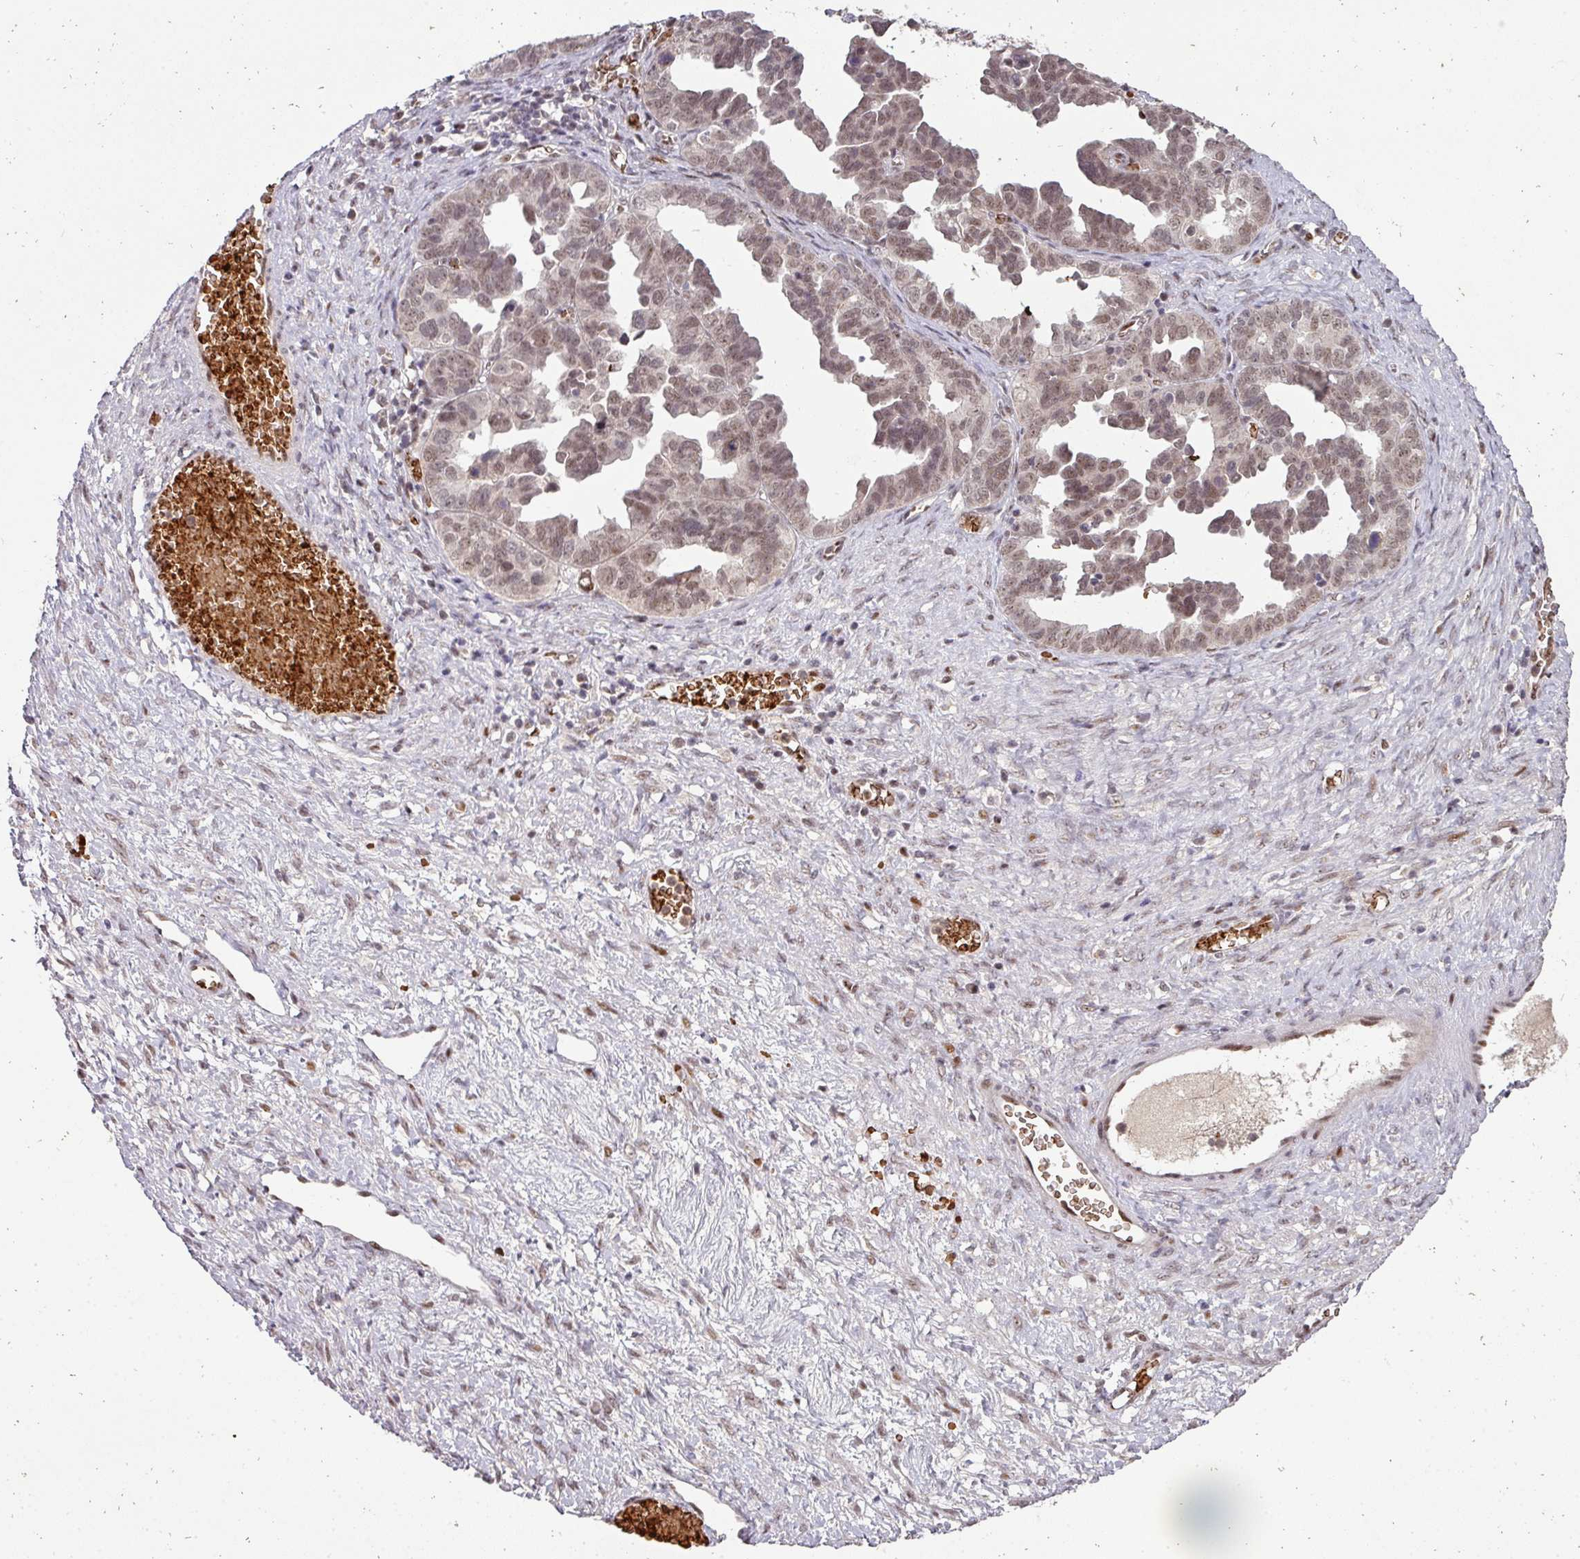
{"staining": {"intensity": "weak", "quantity": ">75%", "location": "nuclear"}, "tissue": "ovarian cancer", "cell_type": "Tumor cells", "image_type": "cancer", "snomed": [{"axis": "morphology", "description": "Cystadenocarcinoma, serous, NOS"}, {"axis": "topography", "description": "Ovary"}], "caption": "High-power microscopy captured an immunohistochemistry image of serous cystadenocarcinoma (ovarian), revealing weak nuclear expression in about >75% of tumor cells.", "gene": "NEIL1", "patient": {"sex": "female", "age": 64}}